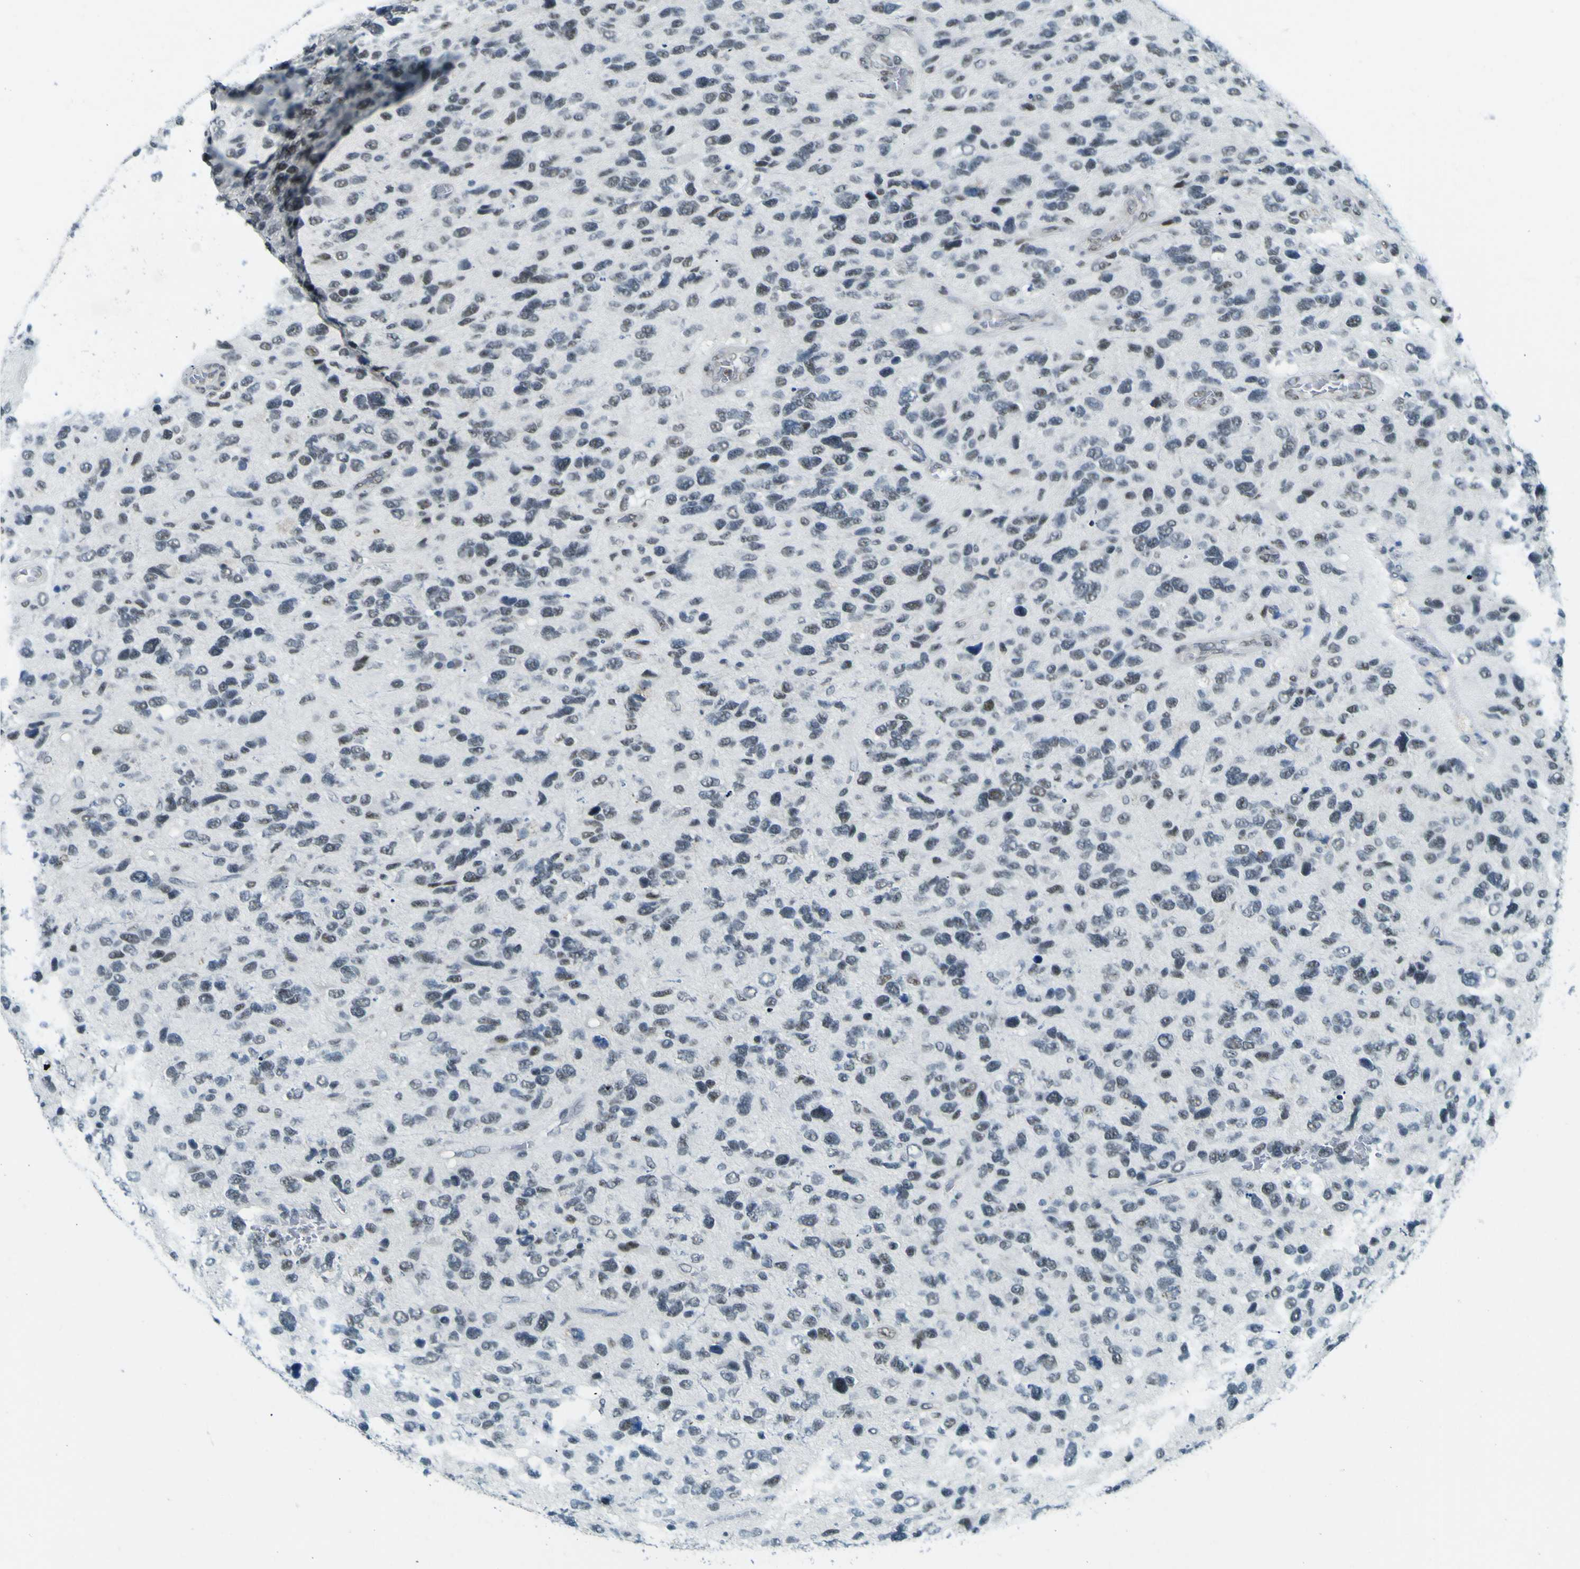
{"staining": {"intensity": "weak", "quantity": "<25%", "location": "nuclear"}, "tissue": "glioma", "cell_type": "Tumor cells", "image_type": "cancer", "snomed": [{"axis": "morphology", "description": "Glioma, malignant, High grade"}, {"axis": "topography", "description": "Brain"}], "caption": "Histopathology image shows no protein expression in tumor cells of malignant high-grade glioma tissue. (DAB immunohistochemistry (IHC) visualized using brightfield microscopy, high magnification).", "gene": "CEBPG", "patient": {"sex": "female", "age": 58}}